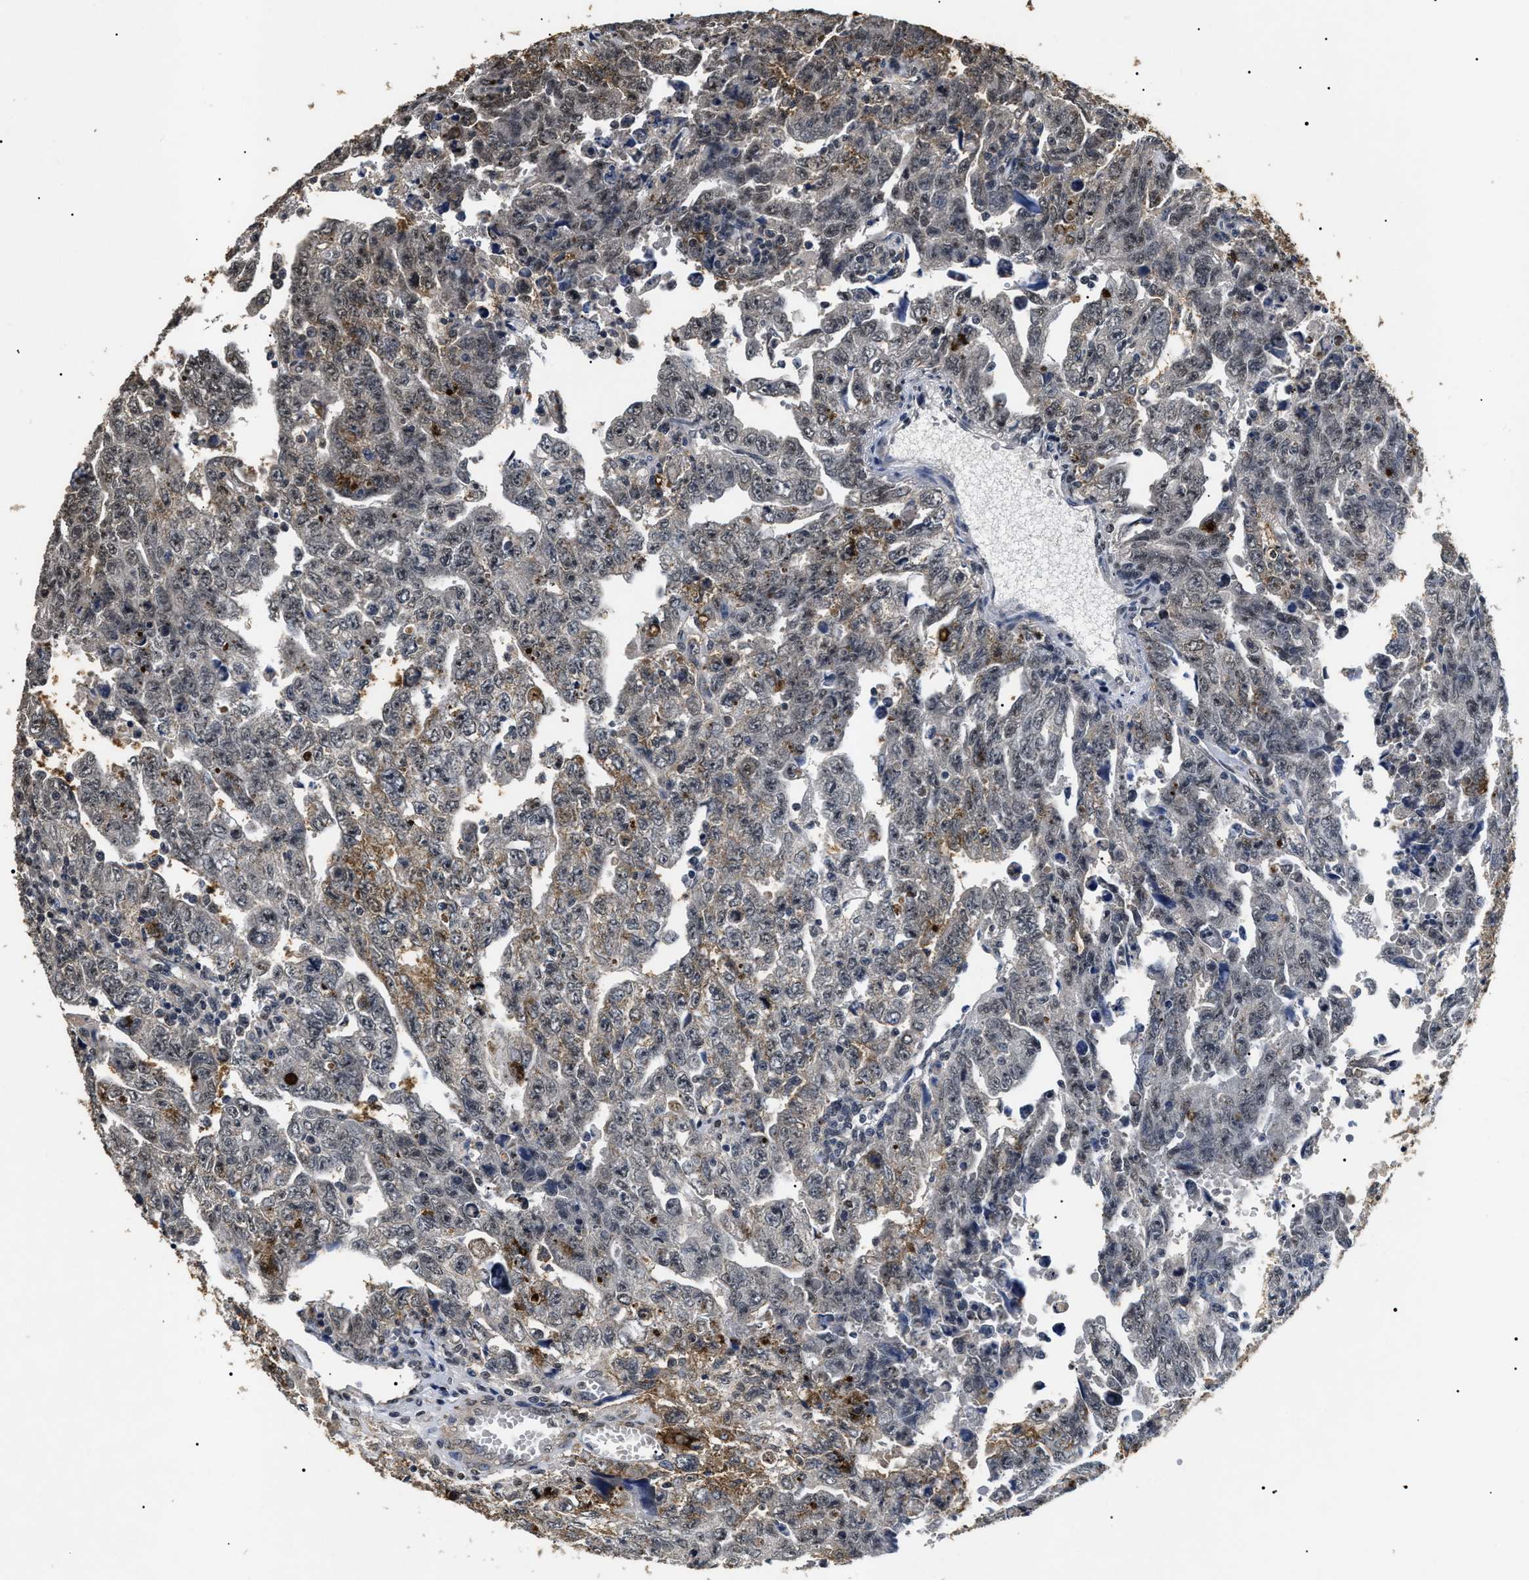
{"staining": {"intensity": "moderate", "quantity": "25%-75%", "location": "cytoplasmic/membranous"}, "tissue": "testis cancer", "cell_type": "Tumor cells", "image_type": "cancer", "snomed": [{"axis": "morphology", "description": "Carcinoma, Embryonal, NOS"}, {"axis": "topography", "description": "Testis"}], "caption": "An immunohistochemistry photomicrograph of tumor tissue is shown. Protein staining in brown highlights moderate cytoplasmic/membranous positivity in embryonal carcinoma (testis) within tumor cells.", "gene": "ANP32E", "patient": {"sex": "male", "age": 28}}